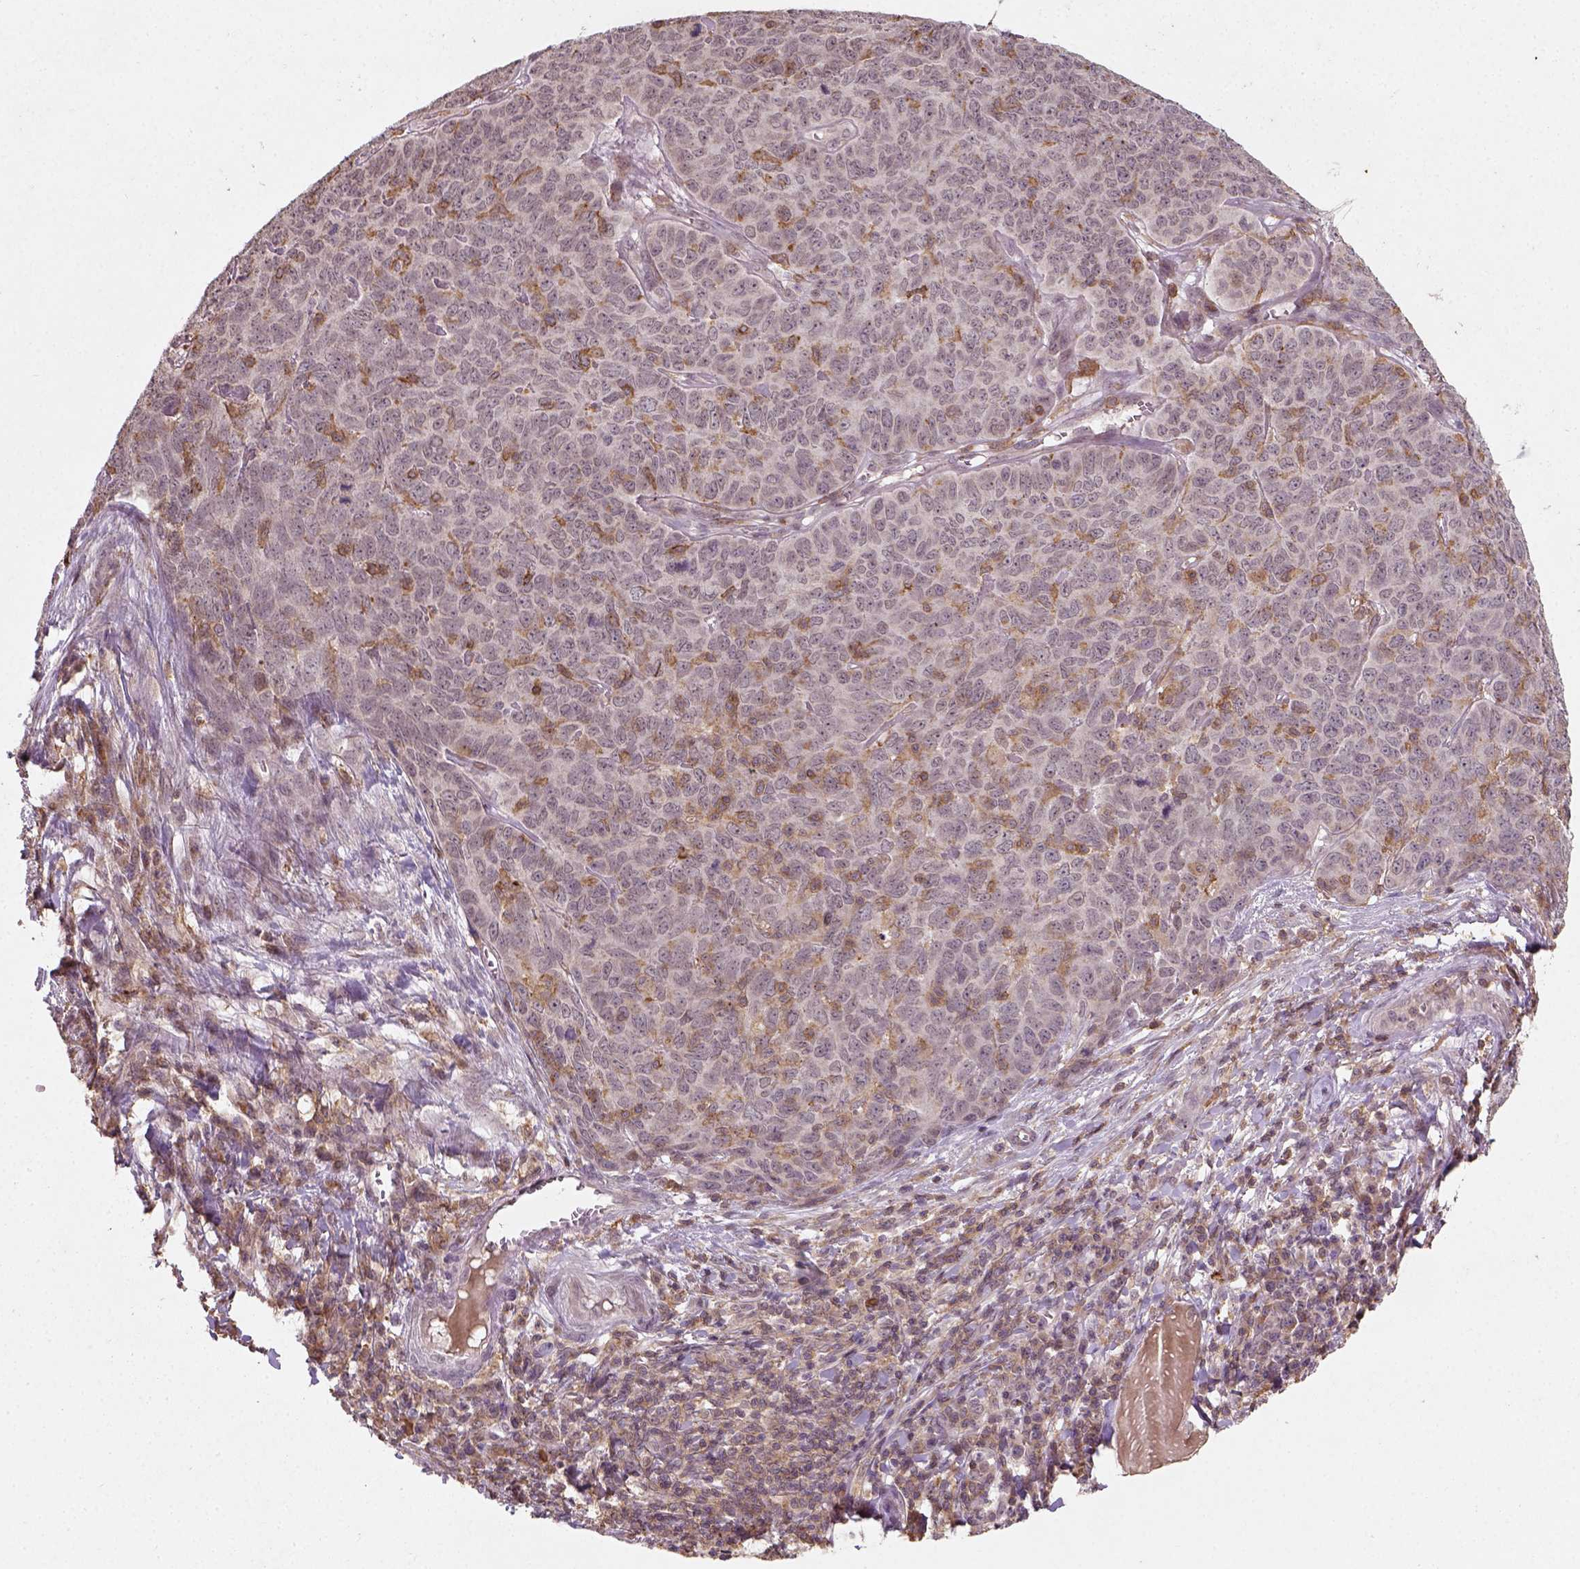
{"staining": {"intensity": "moderate", "quantity": "25%-75%", "location": "cytoplasmic/membranous"}, "tissue": "skin cancer", "cell_type": "Tumor cells", "image_type": "cancer", "snomed": [{"axis": "morphology", "description": "Squamous cell carcinoma, NOS"}, {"axis": "topography", "description": "Skin"}, {"axis": "topography", "description": "Anal"}], "caption": "High-power microscopy captured an IHC micrograph of skin cancer, revealing moderate cytoplasmic/membranous staining in about 25%-75% of tumor cells. Using DAB (3,3'-diaminobenzidine) (brown) and hematoxylin (blue) stains, captured at high magnification using brightfield microscopy.", "gene": "CAMKK1", "patient": {"sex": "female", "age": 51}}